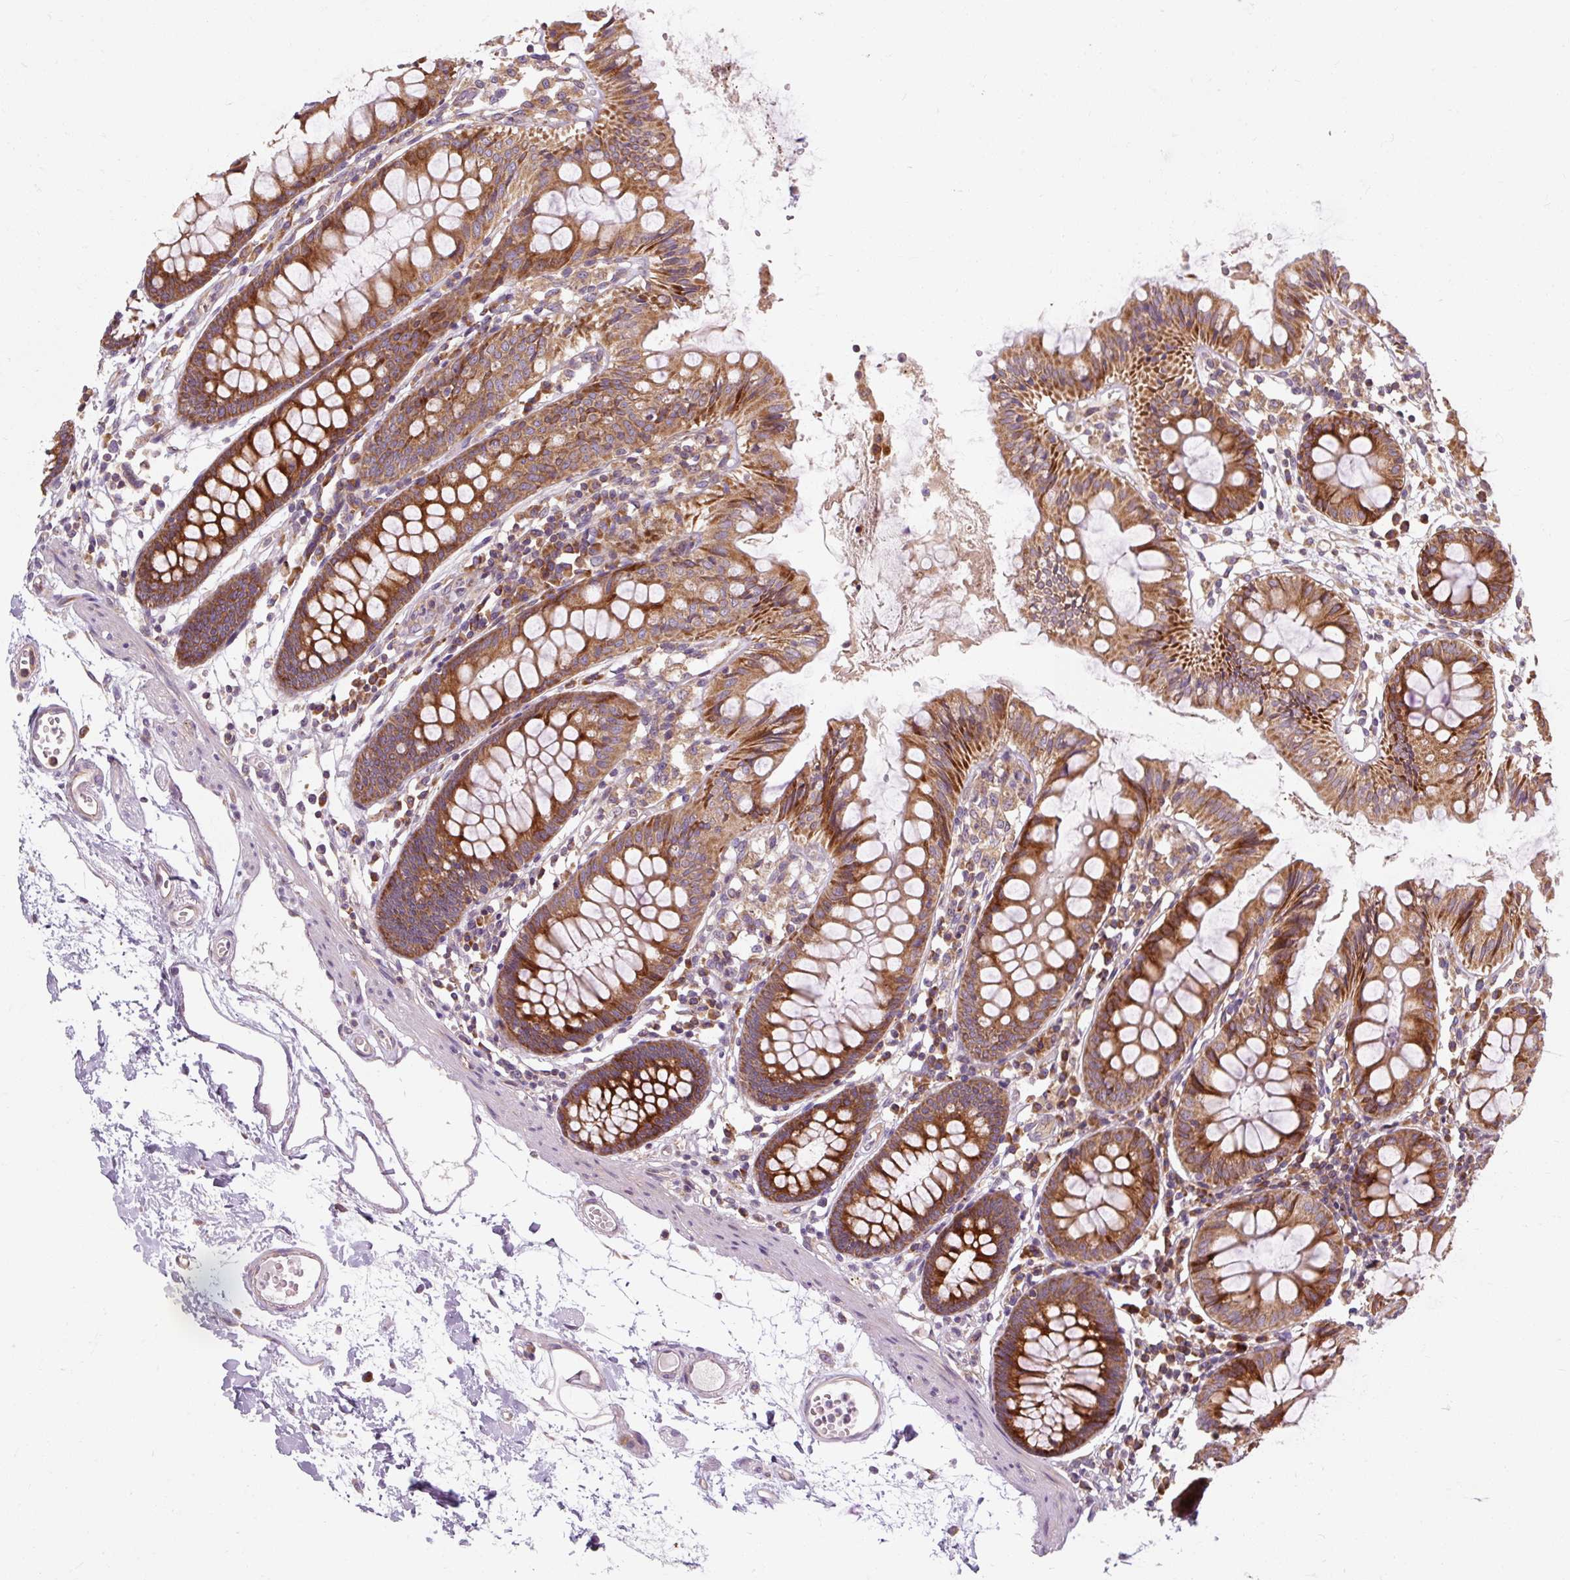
{"staining": {"intensity": "moderate", "quantity": ">75%", "location": "cytoplasmic/membranous"}, "tissue": "colon", "cell_type": "Endothelial cells", "image_type": "normal", "snomed": [{"axis": "morphology", "description": "Normal tissue, NOS"}, {"axis": "topography", "description": "Colon"}], "caption": "Immunohistochemical staining of benign colon demonstrates >75% levels of moderate cytoplasmic/membranous protein expression in approximately >75% of endothelial cells.", "gene": "PRSS48", "patient": {"sex": "female", "age": 84}}